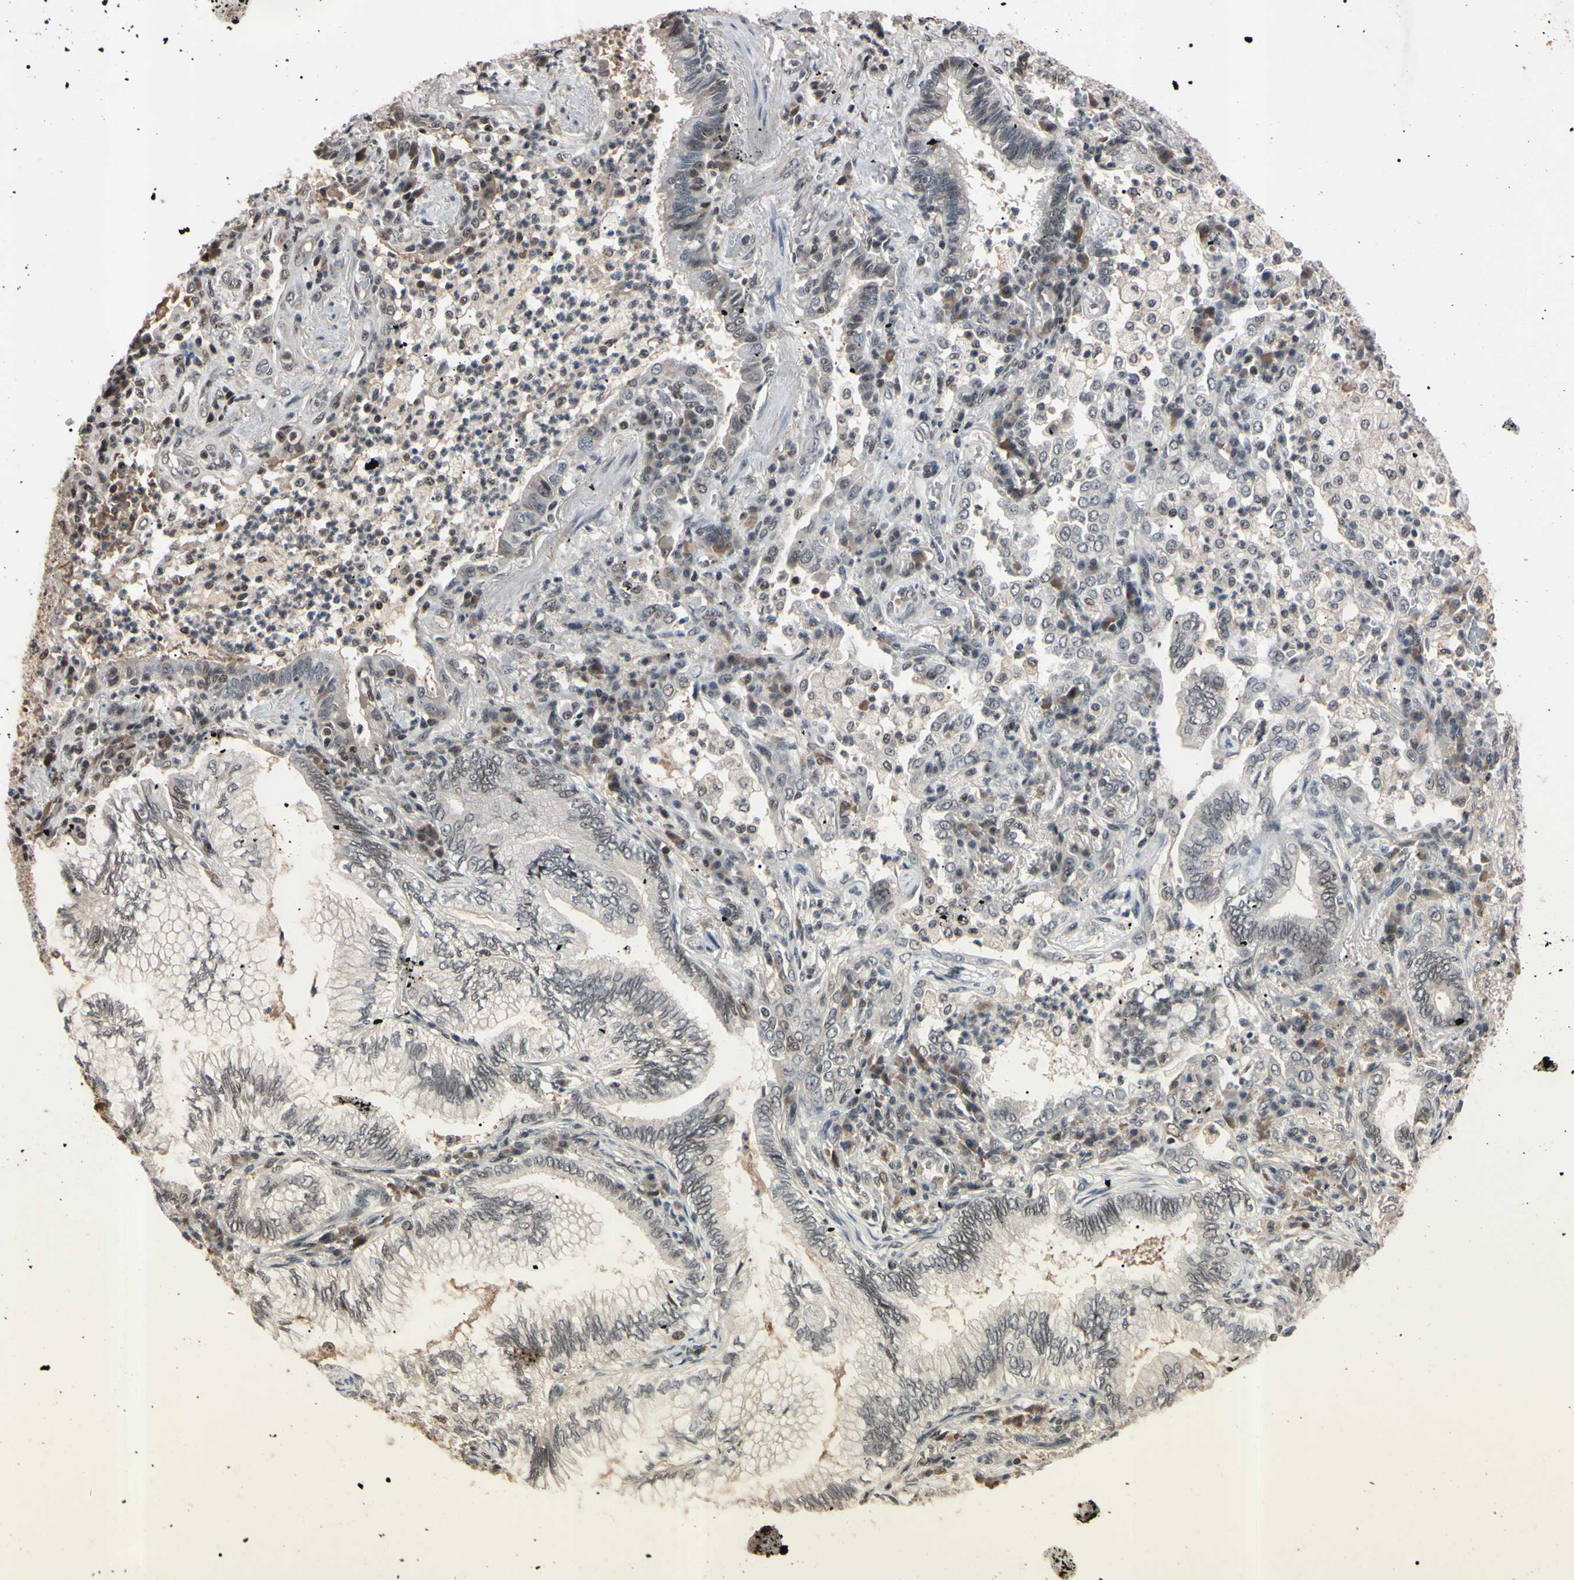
{"staining": {"intensity": "negative", "quantity": "none", "location": "none"}, "tissue": "lung cancer", "cell_type": "Tumor cells", "image_type": "cancer", "snomed": [{"axis": "morphology", "description": "Normal tissue, NOS"}, {"axis": "morphology", "description": "Adenocarcinoma, NOS"}, {"axis": "topography", "description": "Bronchus"}, {"axis": "topography", "description": "Lung"}], "caption": "An image of lung adenocarcinoma stained for a protein demonstrates no brown staining in tumor cells.", "gene": "YY1", "patient": {"sex": "female", "age": 70}}